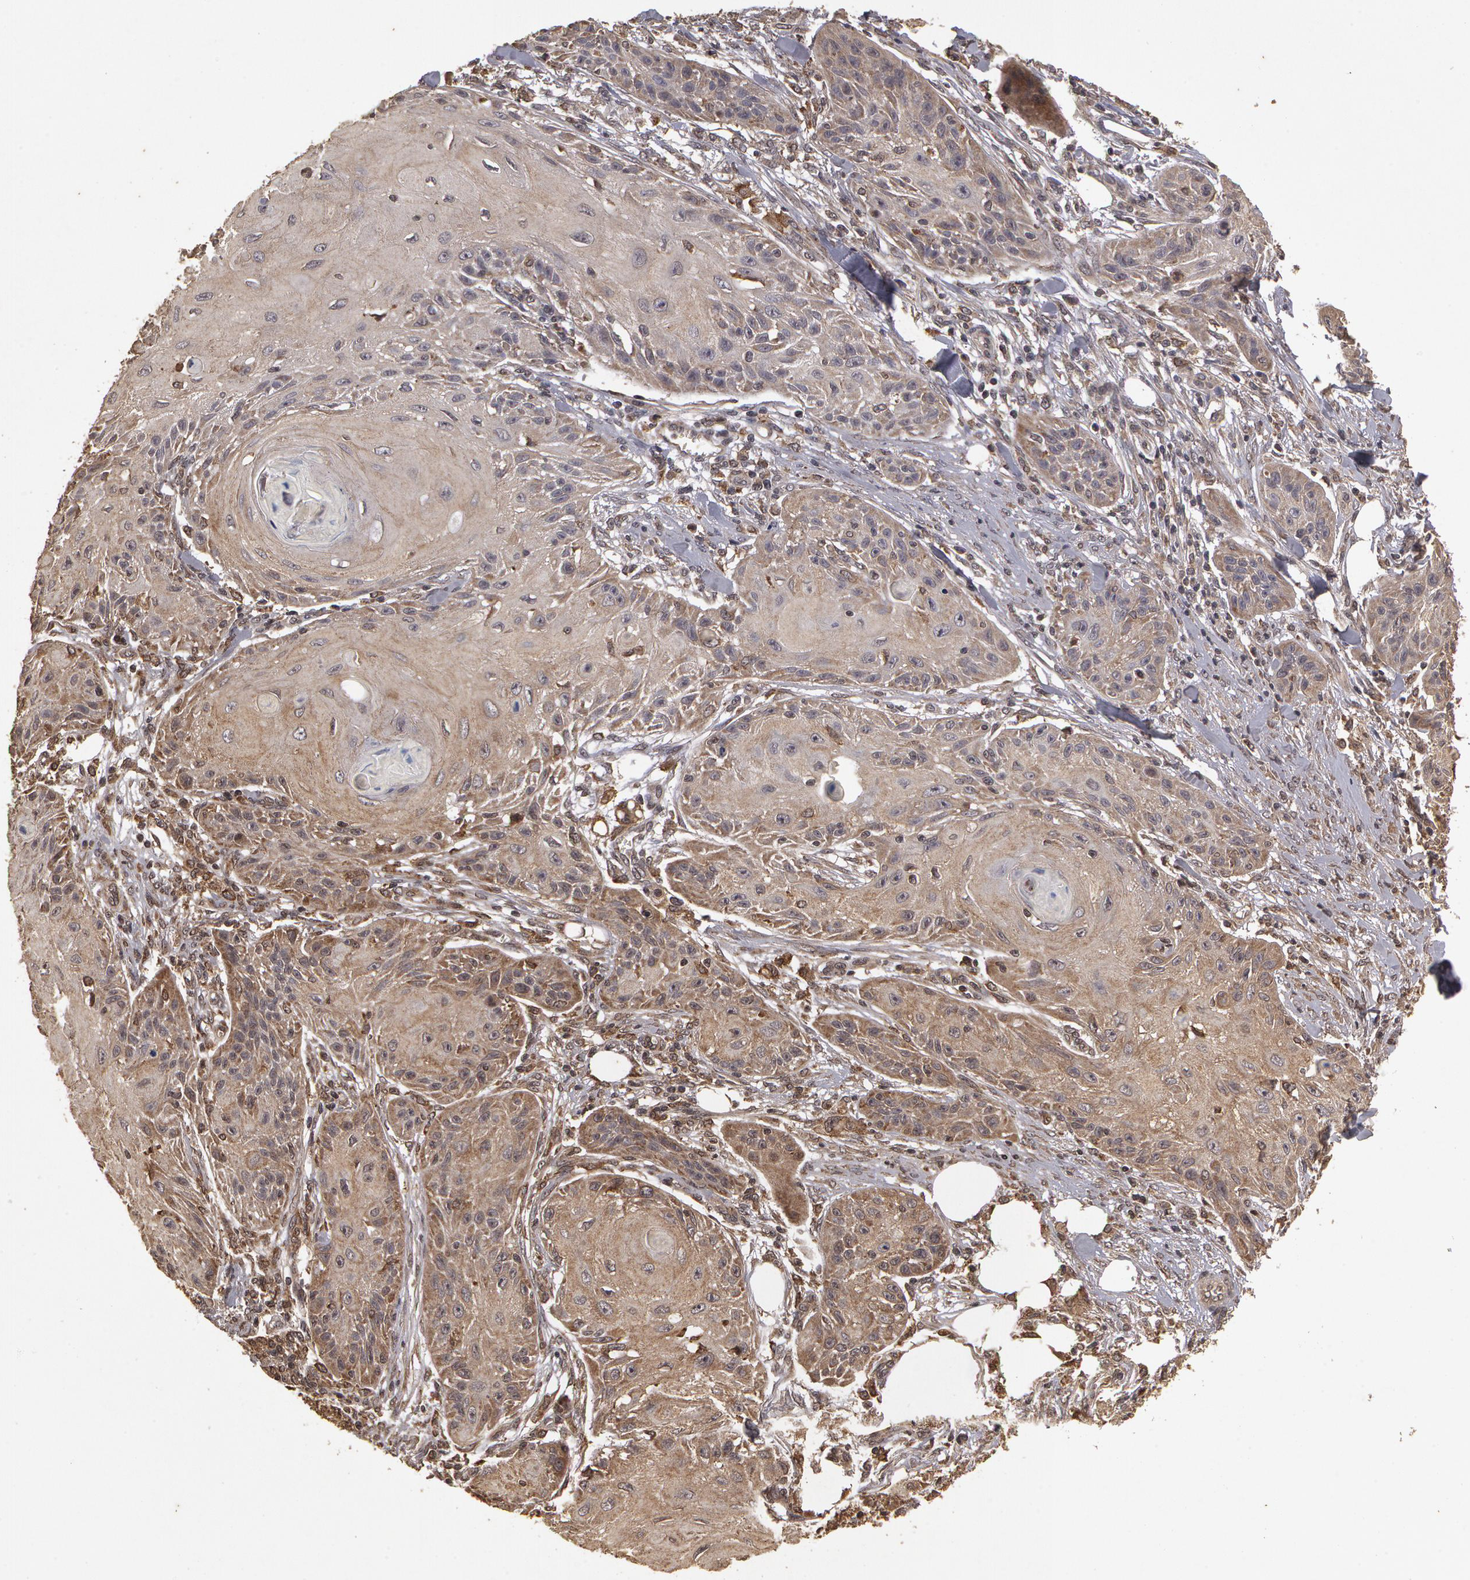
{"staining": {"intensity": "negative", "quantity": "none", "location": "none"}, "tissue": "skin cancer", "cell_type": "Tumor cells", "image_type": "cancer", "snomed": [{"axis": "morphology", "description": "Squamous cell carcinoma, NOS"}, {"axis": "topography", "description": "Skin"}], "caption": "Image shows no protein staining in tumor cells of skin cancer (squamous cell carcinoma) tissue.", "gene": "CALR", "patient": {"sex": "female", "age": 88}}